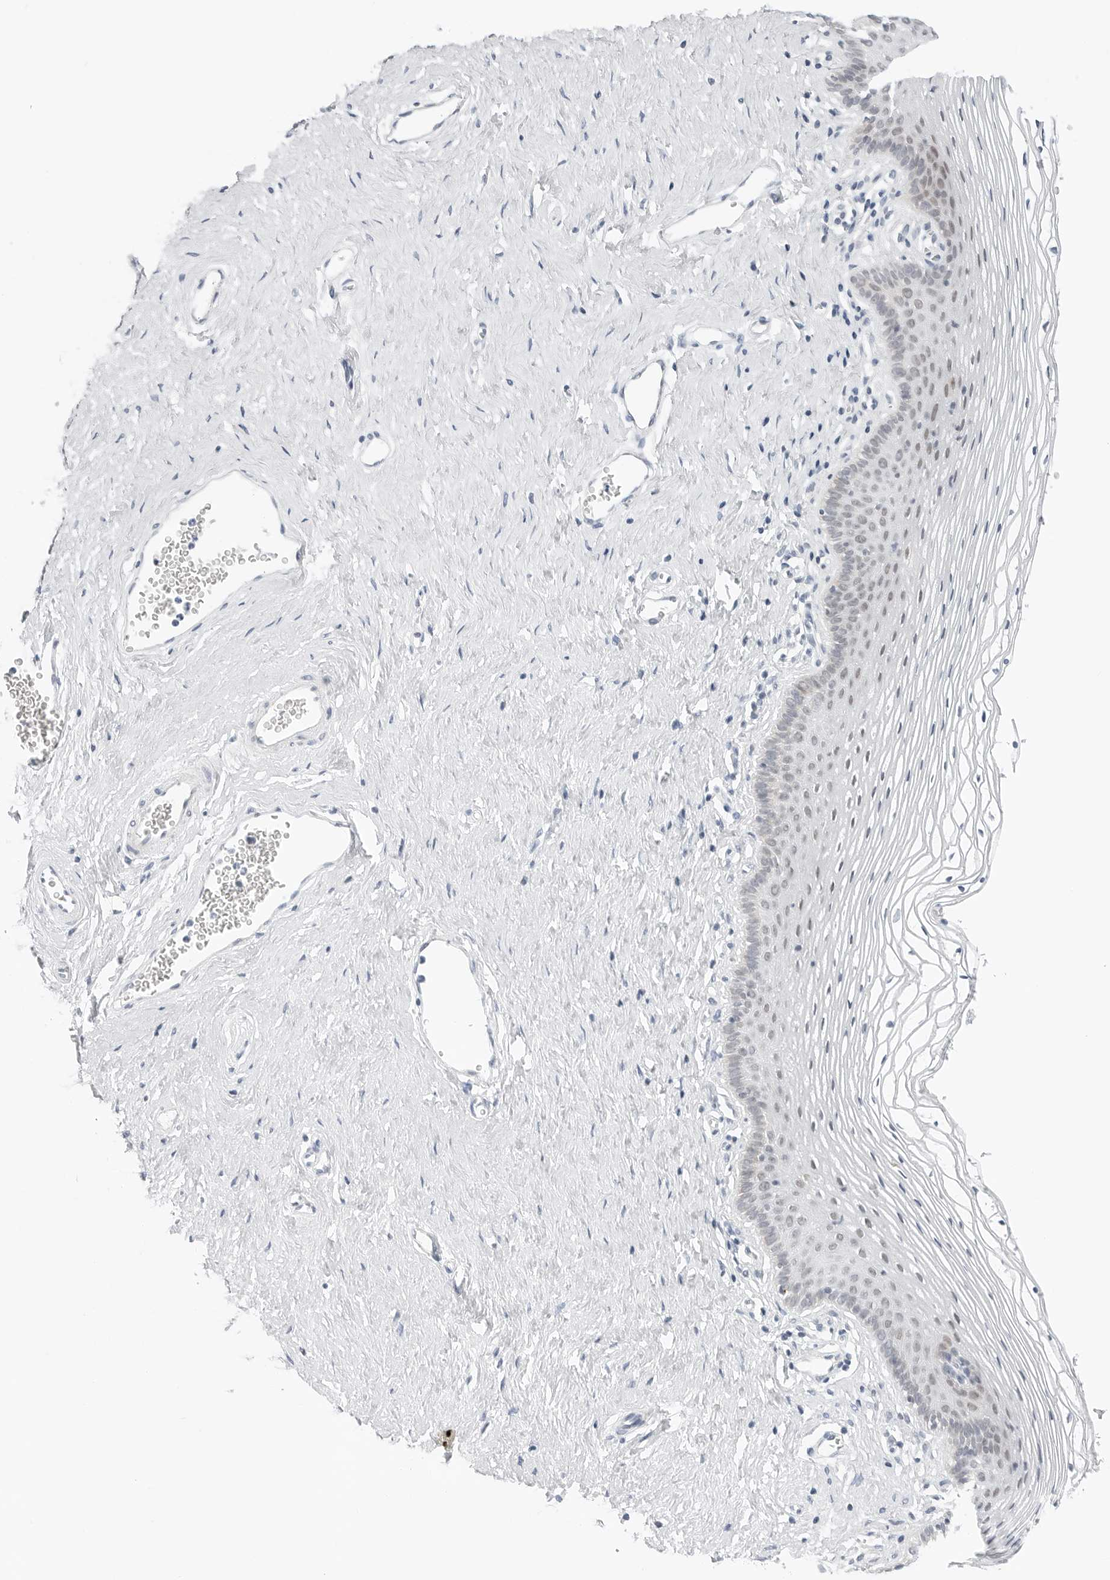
{"staining": {"intensity": "weak", "quantity": "<25%", "location": "nuclear"}, "tissue": "vagina", "cell_type": "Squamous epithelial cells", "image_type": "normal", "snomed": [{"axis": "morphology", "description": "Normal tissue, NOS"}, {"axis": "topography", "description": "Vagina"}], "caption": "Protein analysis of normal vagina exhibits no significant staining in squamous epithelial cells. (DAB (3,3'-diaminobenzidine) immunohistochemistry (IHC) with hematoxylin counter stain).", "gene": "TSEN2", "patient": {"sex": "female", "age": 32}}